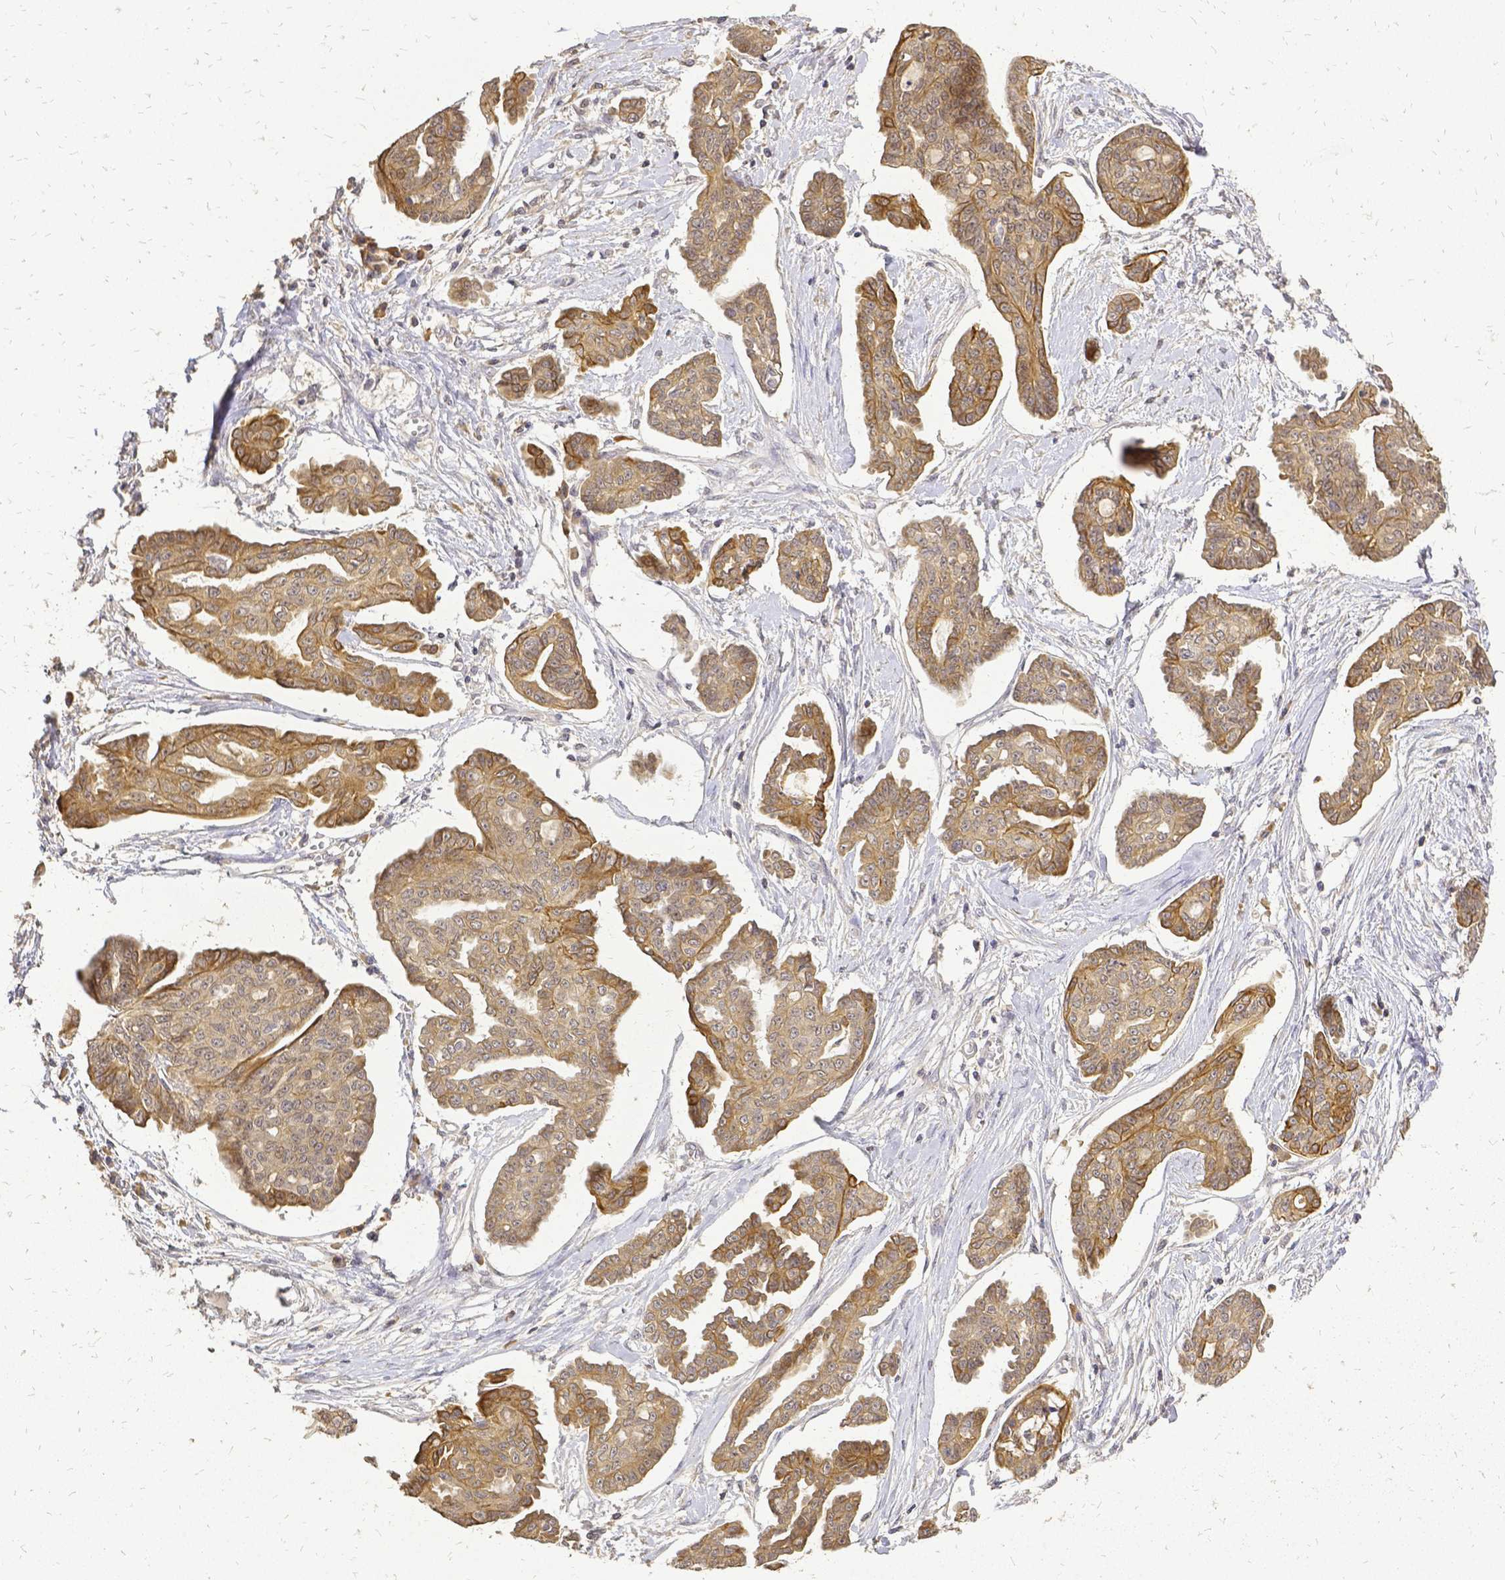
{"staining": {"intensity": "moderate", "quantity": ">75%", "location": "cytoplasmic/membranous"}, "tissue": "ovarian cancer", "cell_type": "Tumor cells", "image_type": "cancer", "snomed": [{"axis": "morphology", "description": "Cystadenocarcinoma, serous, NOS"}, {"axis": "topography", "description": "Ovary"}], "caption": "High-power microscopy captured an immunohistochemistry (IHC) histopathology image of ovarian cancer (serous cystadenocarcinoma), revealing moderate cytoplasmic/membranous staining in approximately >75% of tumor cells.", "gene": "CIB1", "patient": {"sex": "female", "age": 71}}